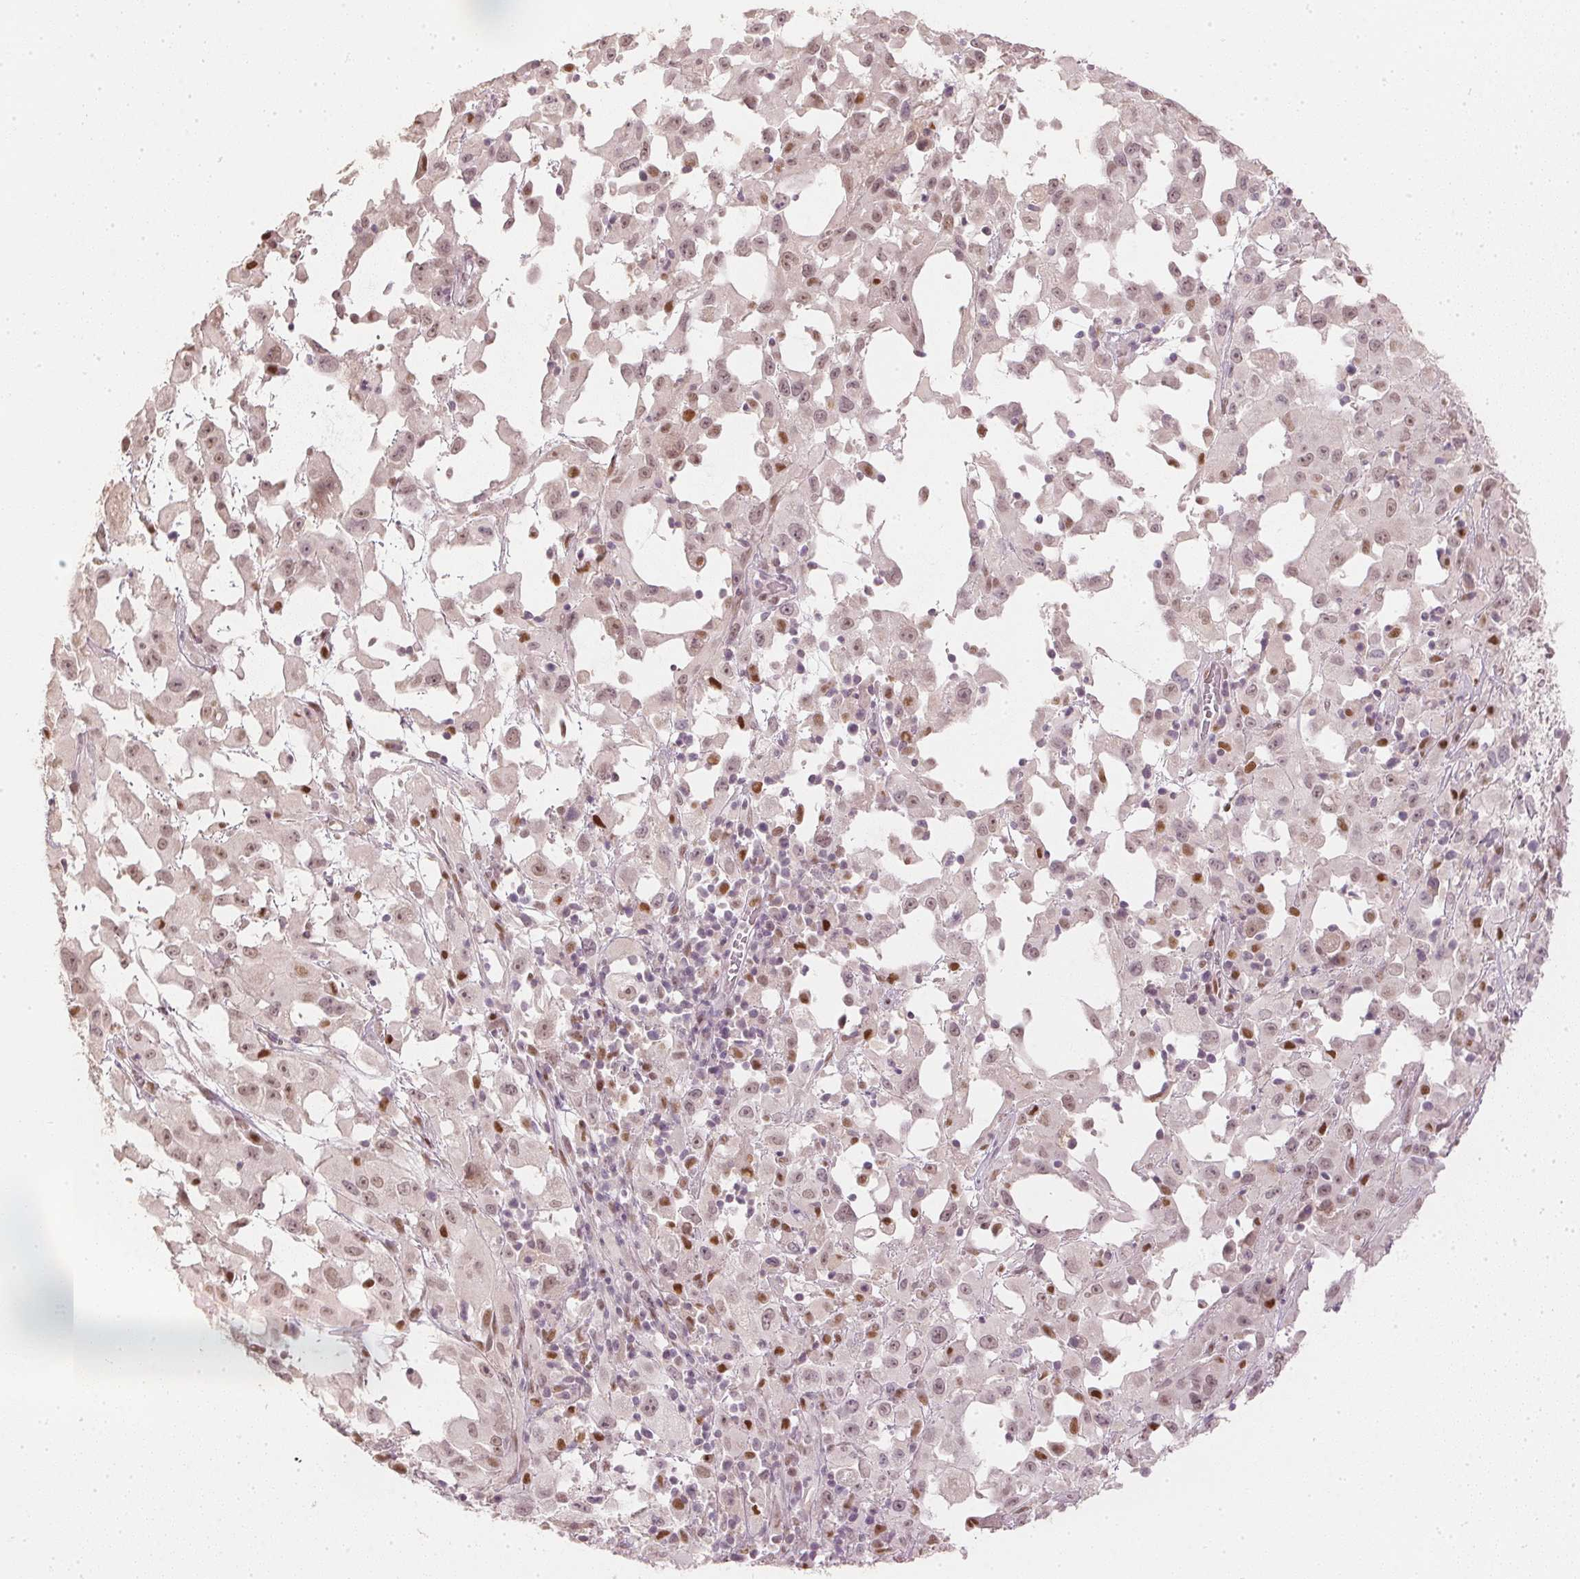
{"staining": {"intensity": "moderate", "quantity": "<25%", "location": "nuclear"}, "tissue": "melanoma", "cell_type": "Tumor cells", "image_type": "cancer", "snomed": [{"axis": "morphology", "description": "Malignant melanoma, Metastatic site"}, {"axis": "topography", "description": "Soft tissue"}], "caption": "Tumor cells show low levels of moderate nuclear expression in about <25% of cells in malignant melanoma (metastatic site).", "gene": "SLC39A3", "patient": {"sex": "male", "age": 50}}